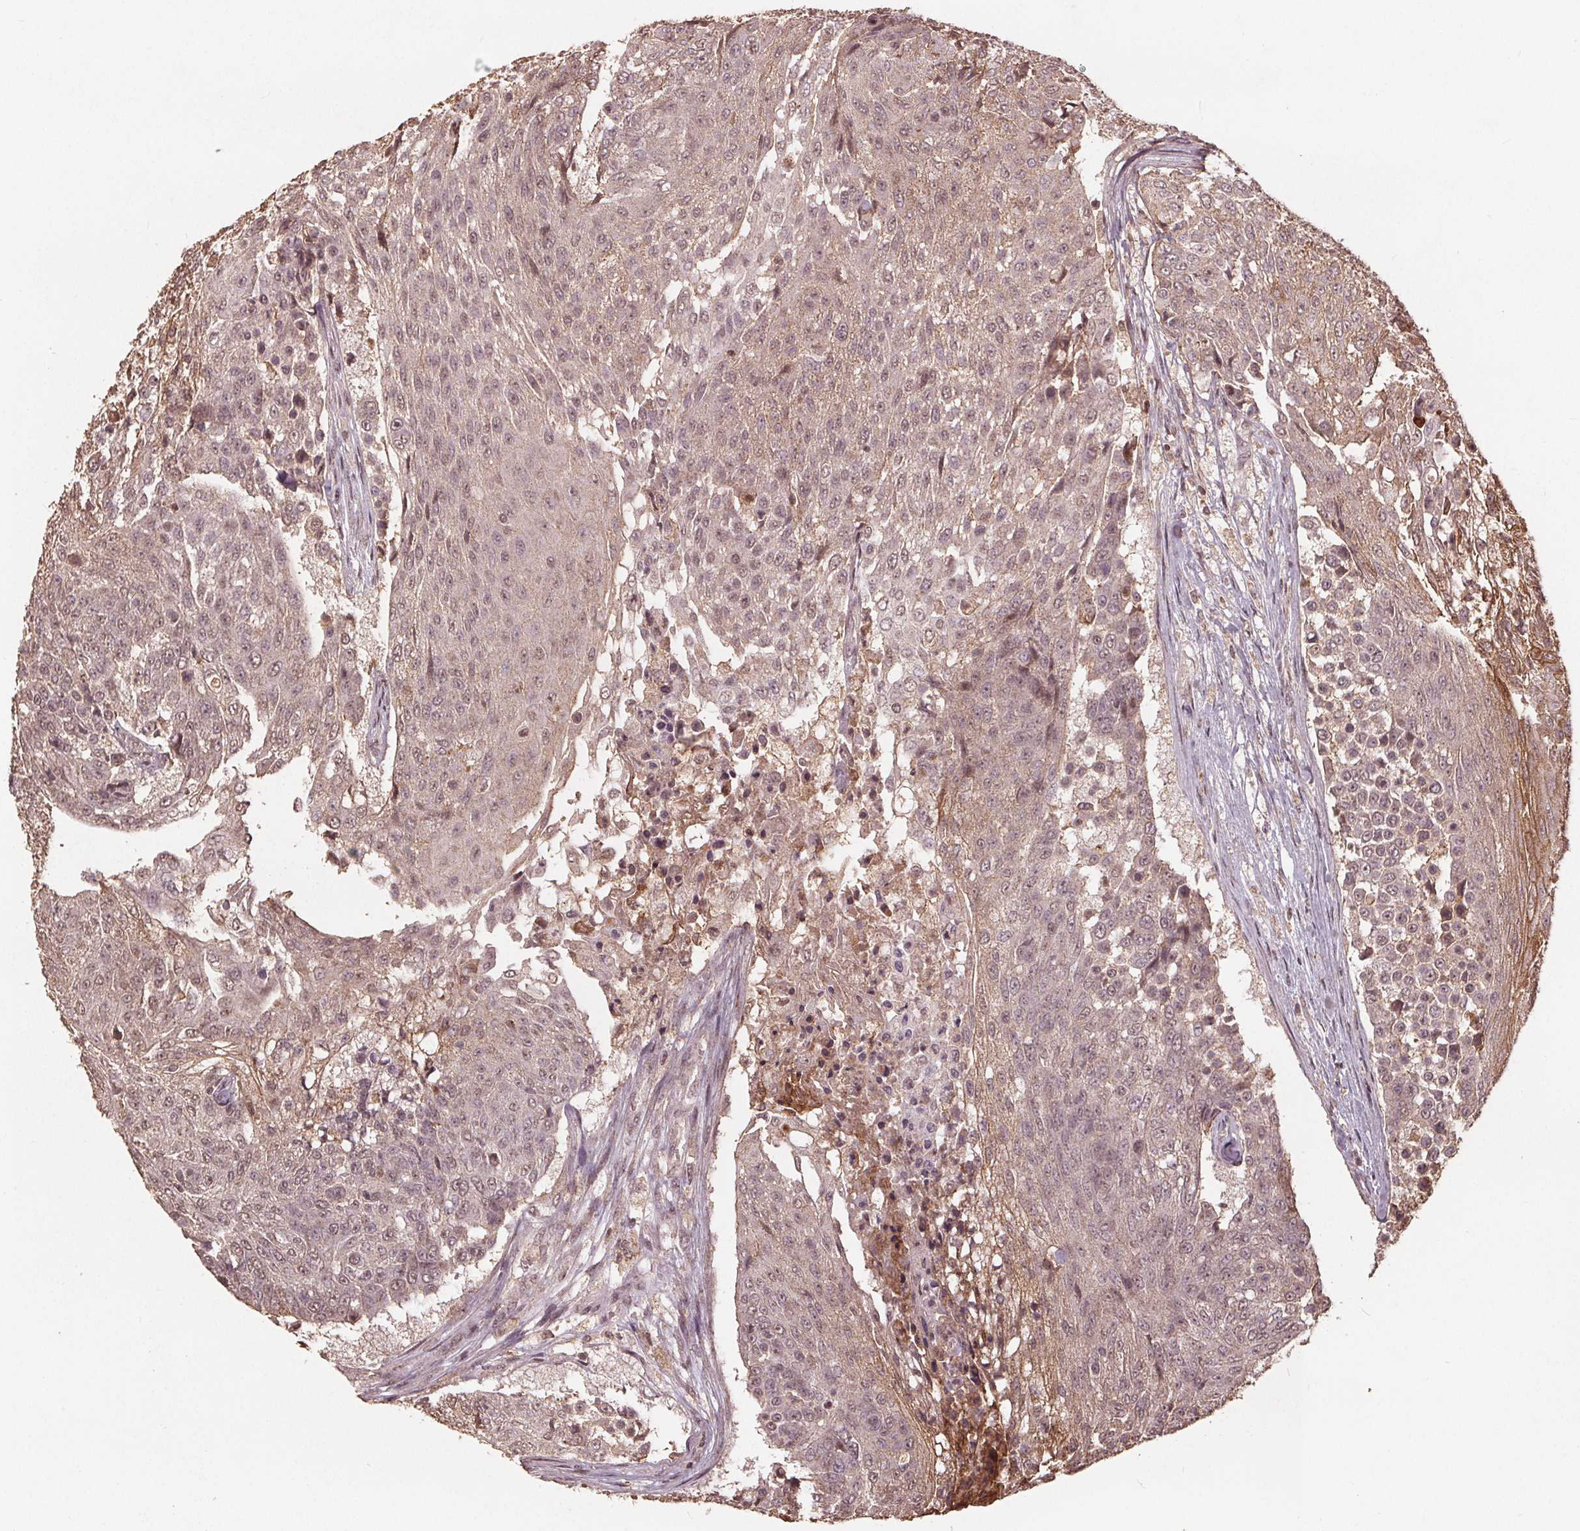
{"staining": {"intensity": "weak", "quantity": "25%-75%", "location": "nuclear"}, "tissue": "urothelial cancer", "cell_type": "Tumor cells", "image_type": "cancer", "snomed": [{"axis": "morphology", "description": "Urothelial carcinoma, High grade"}, {"axis": "topography", "description": "Urinary bladder"}], "caption": "Tumor cells show weak nuclear staining in about 25%-75% of cells in urothelial cancer.", "gene": "DSG3", "patient": {"sex": "female", "age": 63}}